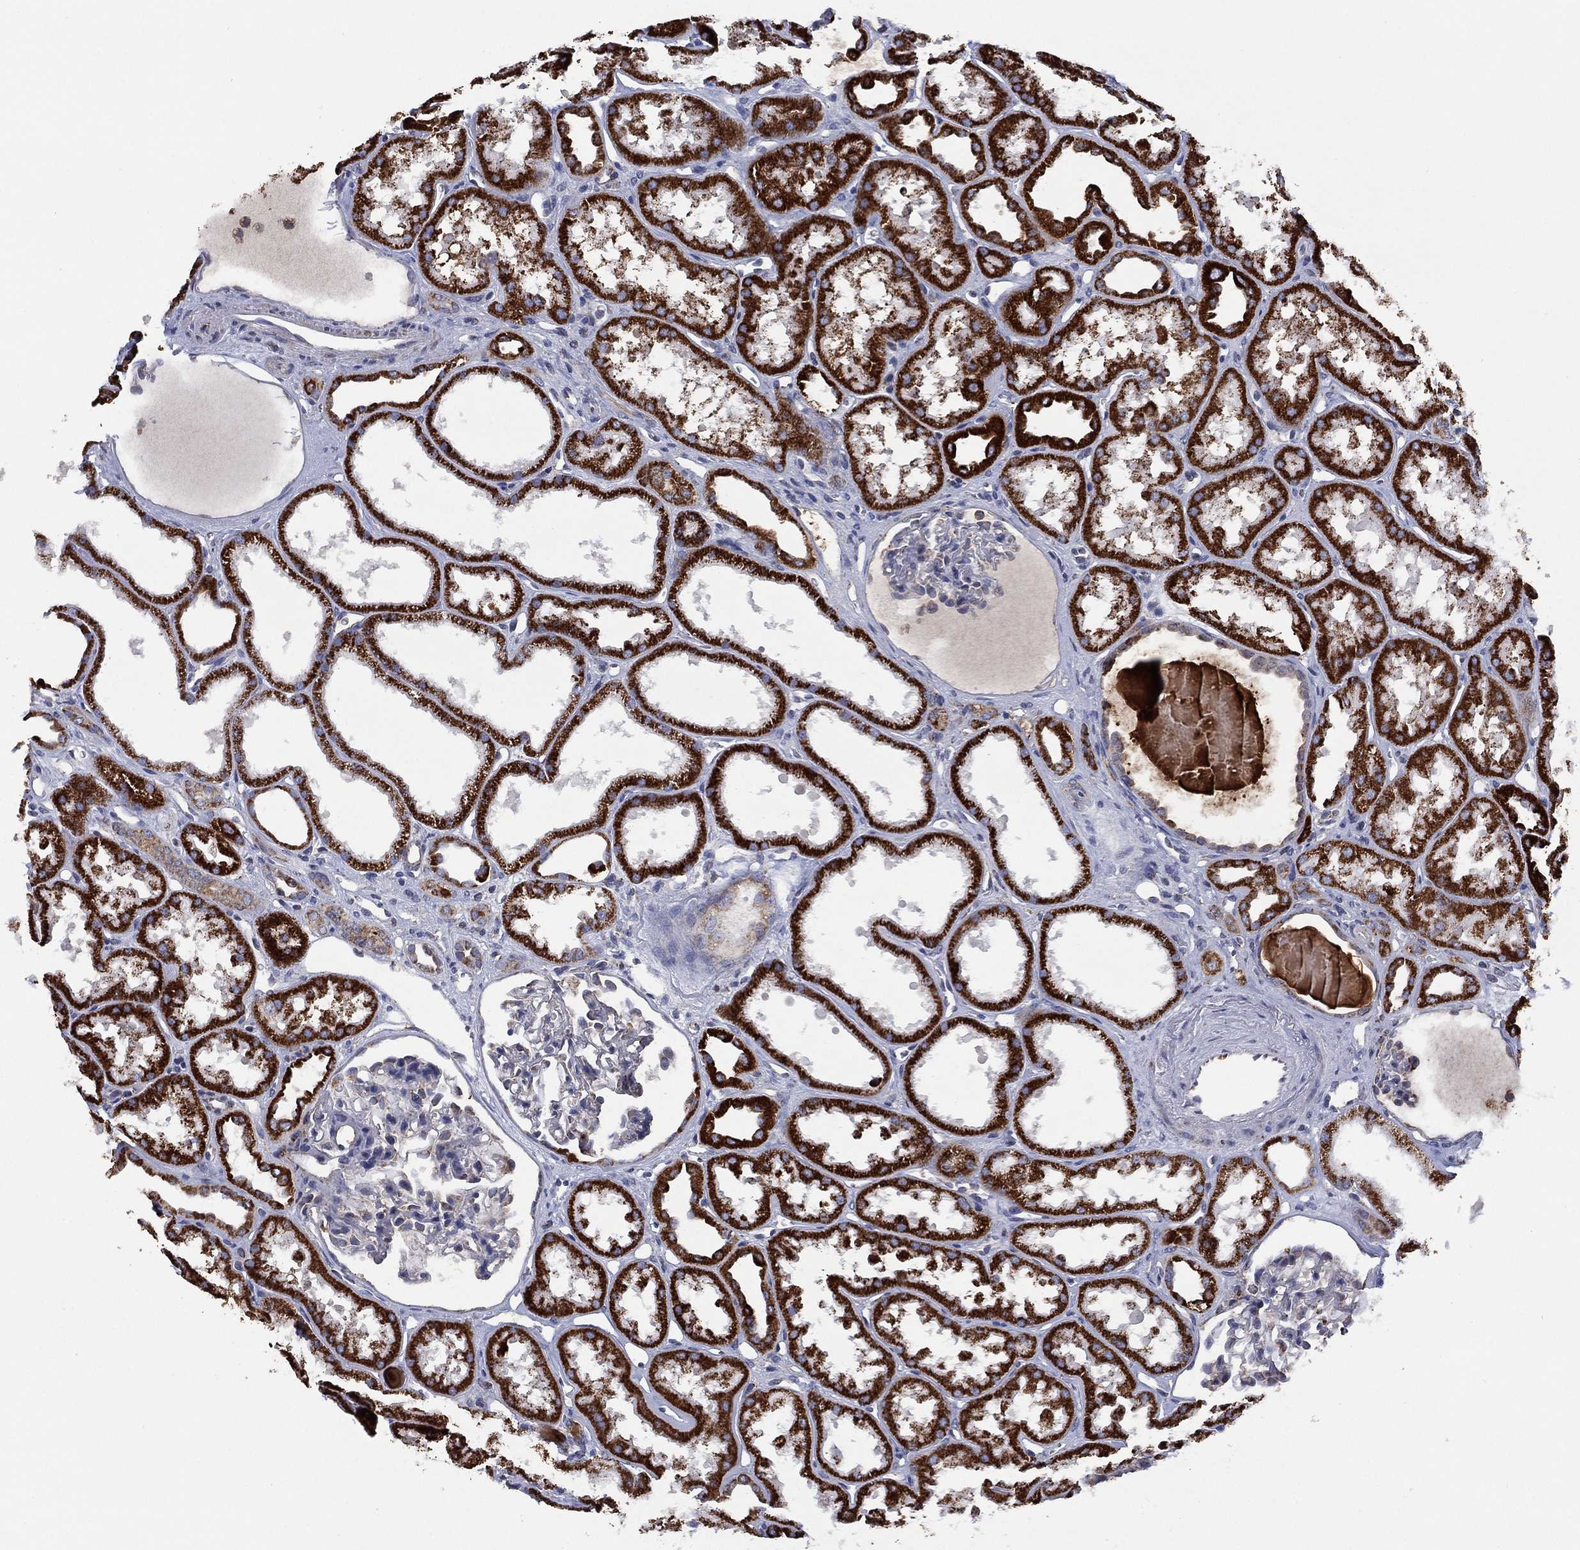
{"staining": {"intensity": "negative", "quantity": "none", "location": "none"}, "tissue": "kidney", "cell_type": "Cells in glomeruli", "image_type": "normal", "snomed": [{"axis": "morphology", "description": "Normal tissue, NOS"}, {"axis": "topography", "description": "Kidney"}], "caption": "Cells in glomeruli show no significant staining in unremarkable kidney. (Stains: DAB (3,3'-diaminobenzidine) IHC with hematoxylin counter stain, Microscopy: brightfield microscopy at high magnification).", "gene": "PPP2R5A", "patient": {"sex": "male", "age": 61}}